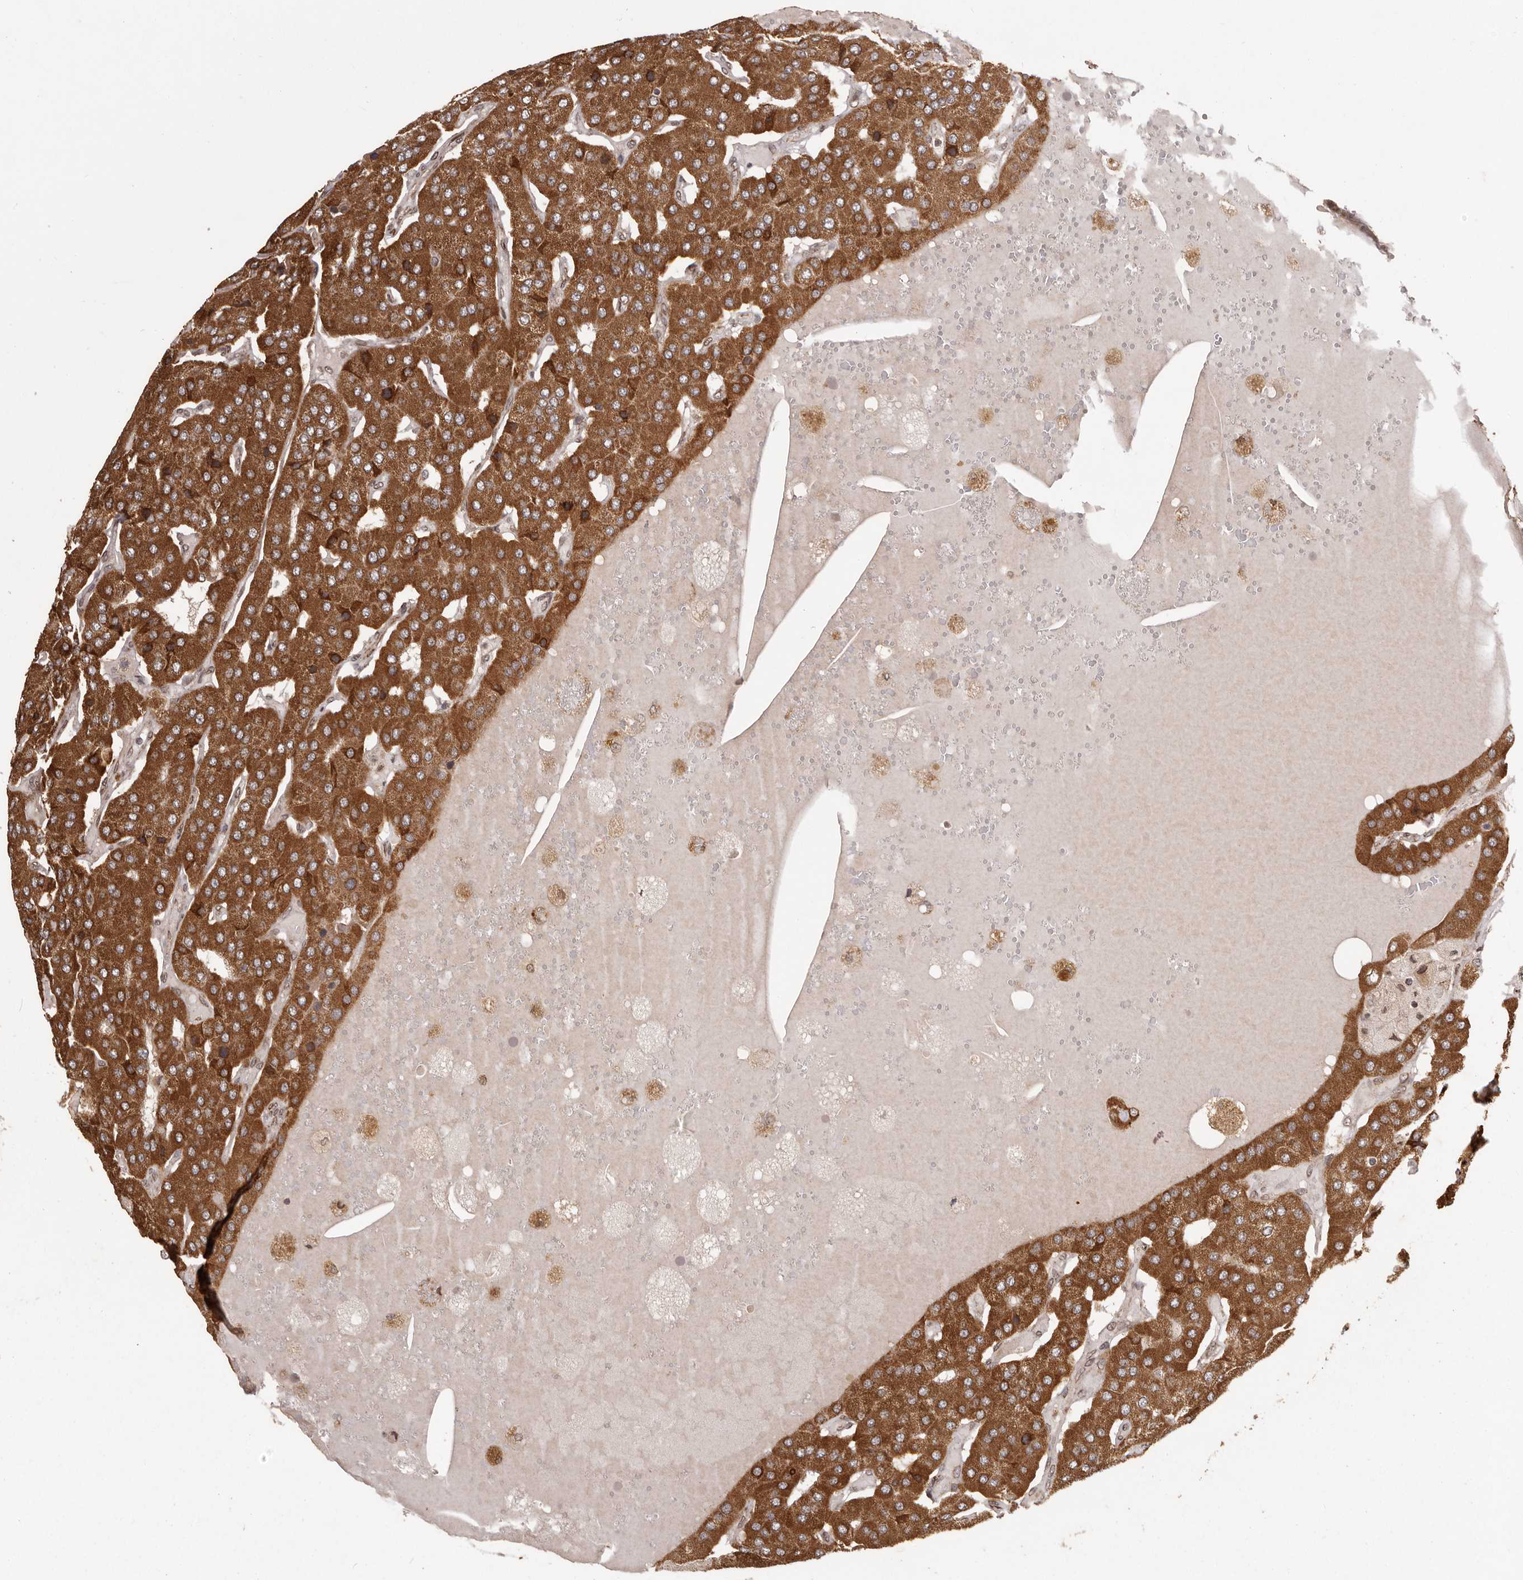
{"staining": {"intensity": "strong", "quantity": ">75%", "location": "cytoplasmic/membranous"}, "tissue": "parathyroid gland", "cell_type": "Glandular cells", "image_type": "normal", "snomed": [{"axis": "morphology", "description": "Normal tissue, NOS"}, {"axis": "morphology", "description": "Adenoma, NOS"}, {"axis": "topography", "description": "Parathyroid gland"}], "caption": "DAB immunohistochemical staining of benign parathyroid gland reveals strong cytoplasmic/membranous protein positivity in about >75% of glandular cells. (DAB = brown stain, brightfield microscopy at high magnification).", "gene": "CHRM2", "patient": {"sex": "female", "age": 86}}